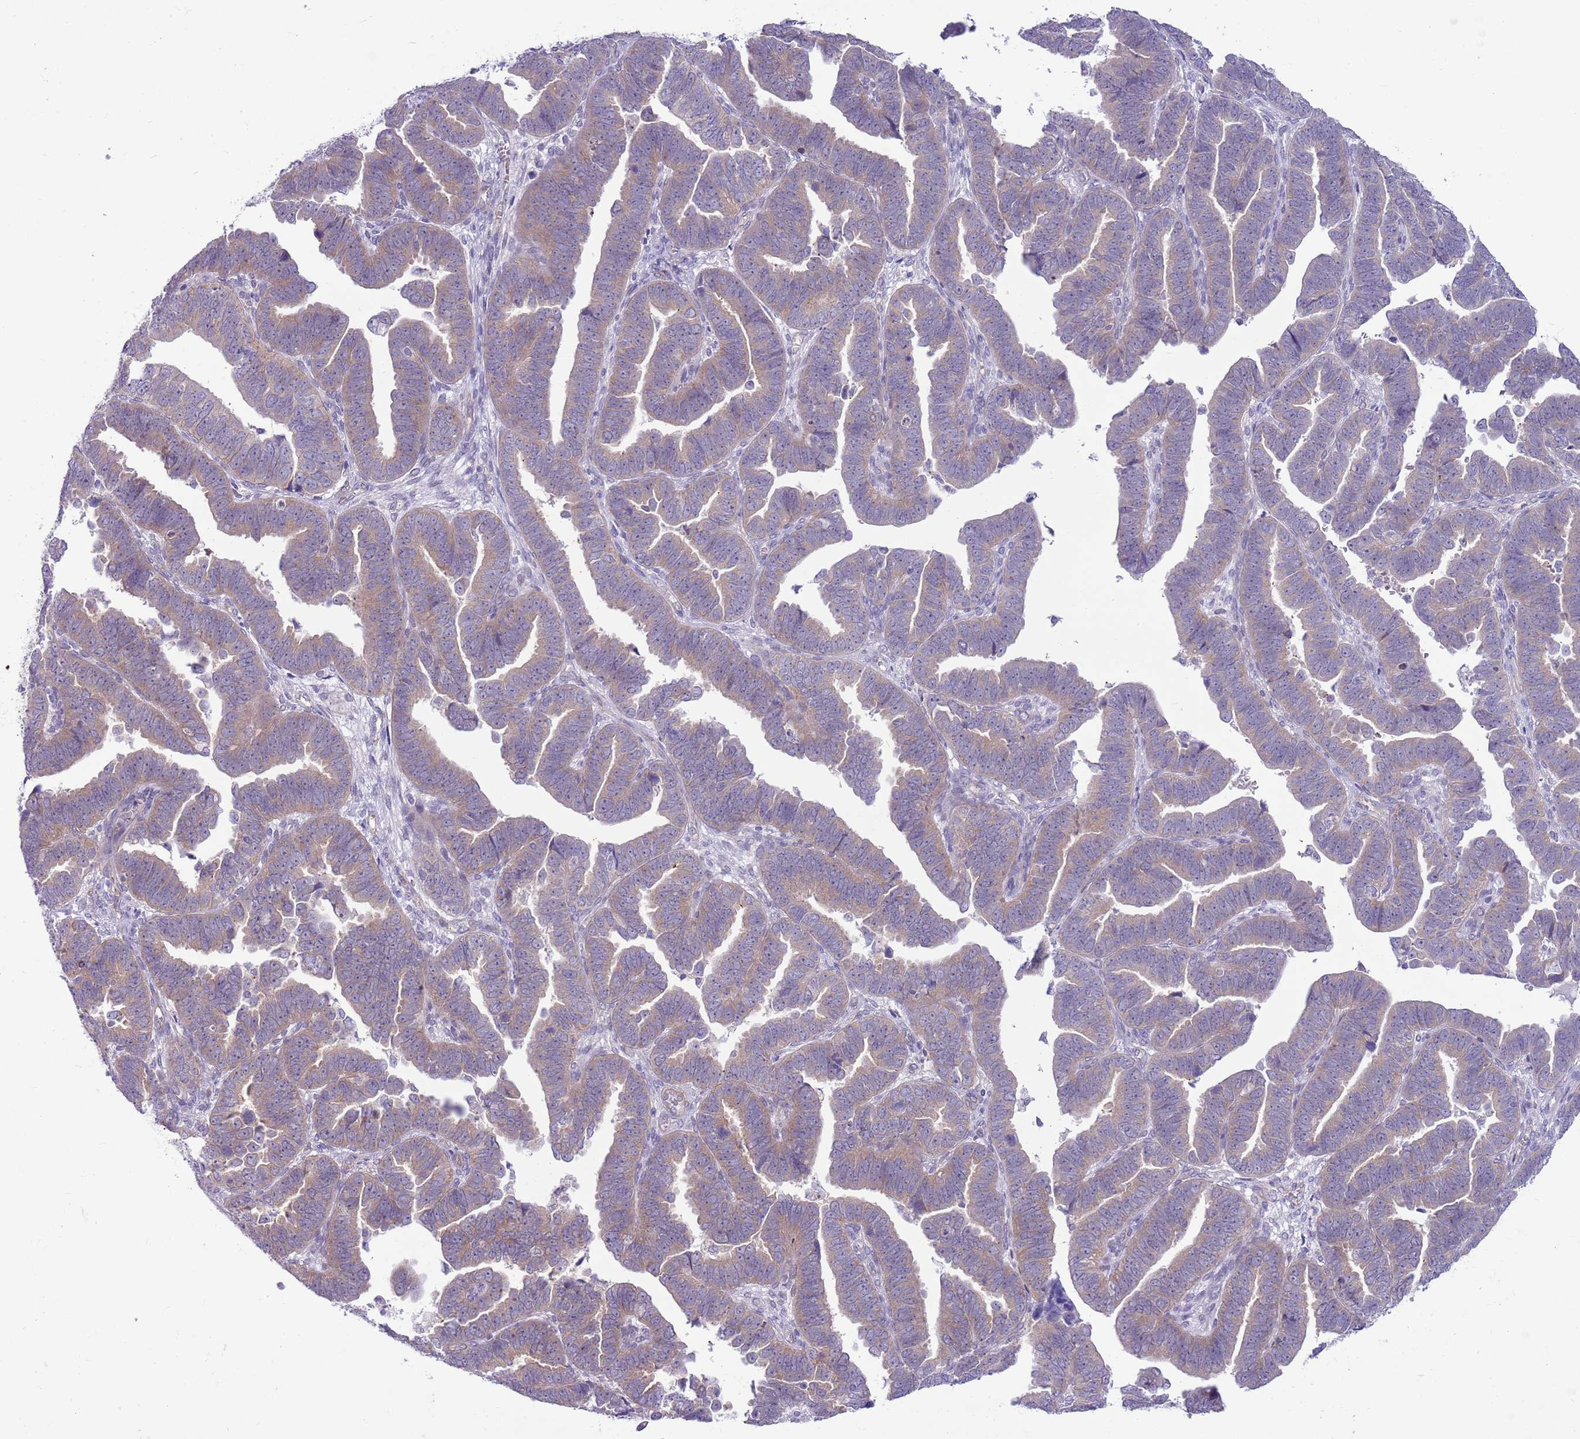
{"staining": {"intensity": "weak", "quantity": ">75%", "location": "cytoplasmic/membranous"}, "tissue": "endometrial cancer", "cell_type": "Tumor cells", "image_type": "cancer", "snomed": [{"axis": "morphology", "description": "Adenocarcinoma, NOS"}, {"axis": "topography", "description": "Endometrium"}], "caption": "Brown immunohistochemical staining in human endometrial cancer displays weak cytoplasmic/membranous positivity in approximately >75% of tumor cells.", "gene": "PARP8", "patient": {"sex": "female", "age": 75}}